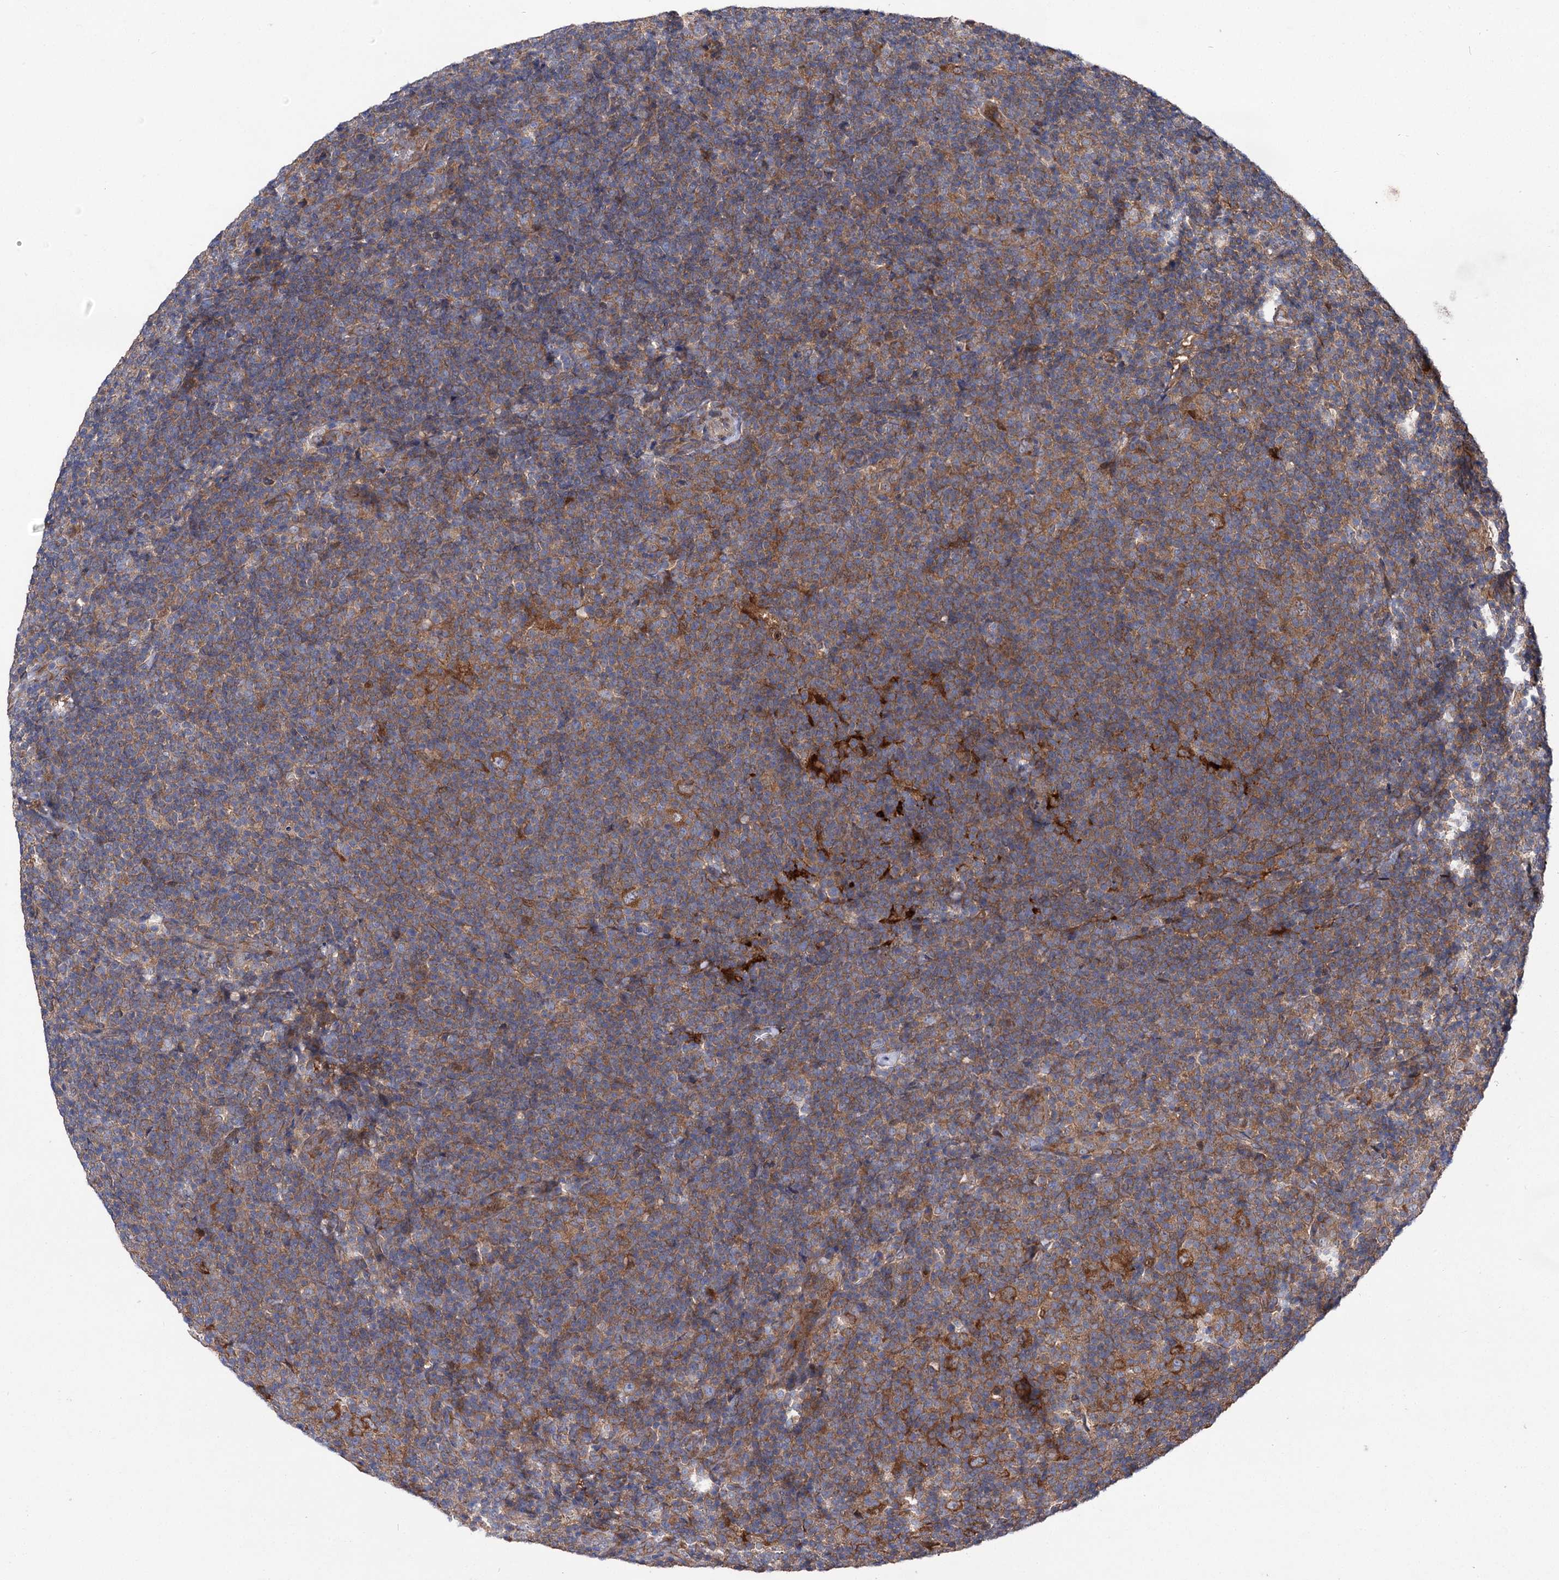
{"staining": {"intensity": "strong", "quantity": ">75%", "location": "cytoplasmic/membranous"}, "tissue": "lymphoma", "cell_type": "Tumor cells", "image_type": "cancer", "snomed": [{"axis": "morphology", "description": "Hodgkin's disease, NOS"}, {"axis": "topography", "description": "Lymph node"}], "caption": "Immunohistochemistry (IHC) staining of lymphoma, which demonstrates high levels of strong cytoplasmic/membranous staining in about >75% of tumor cells indicating strong cytoplasmic/membranous protein positivity. The staining was performed using DAB (3,3'-diaminobenzidine) (brown) for protein detection and nuclei were counterstained in hematoxylin (blue).", "gene": "NAA25", "patient": {"sex": "female", "age": 57}}